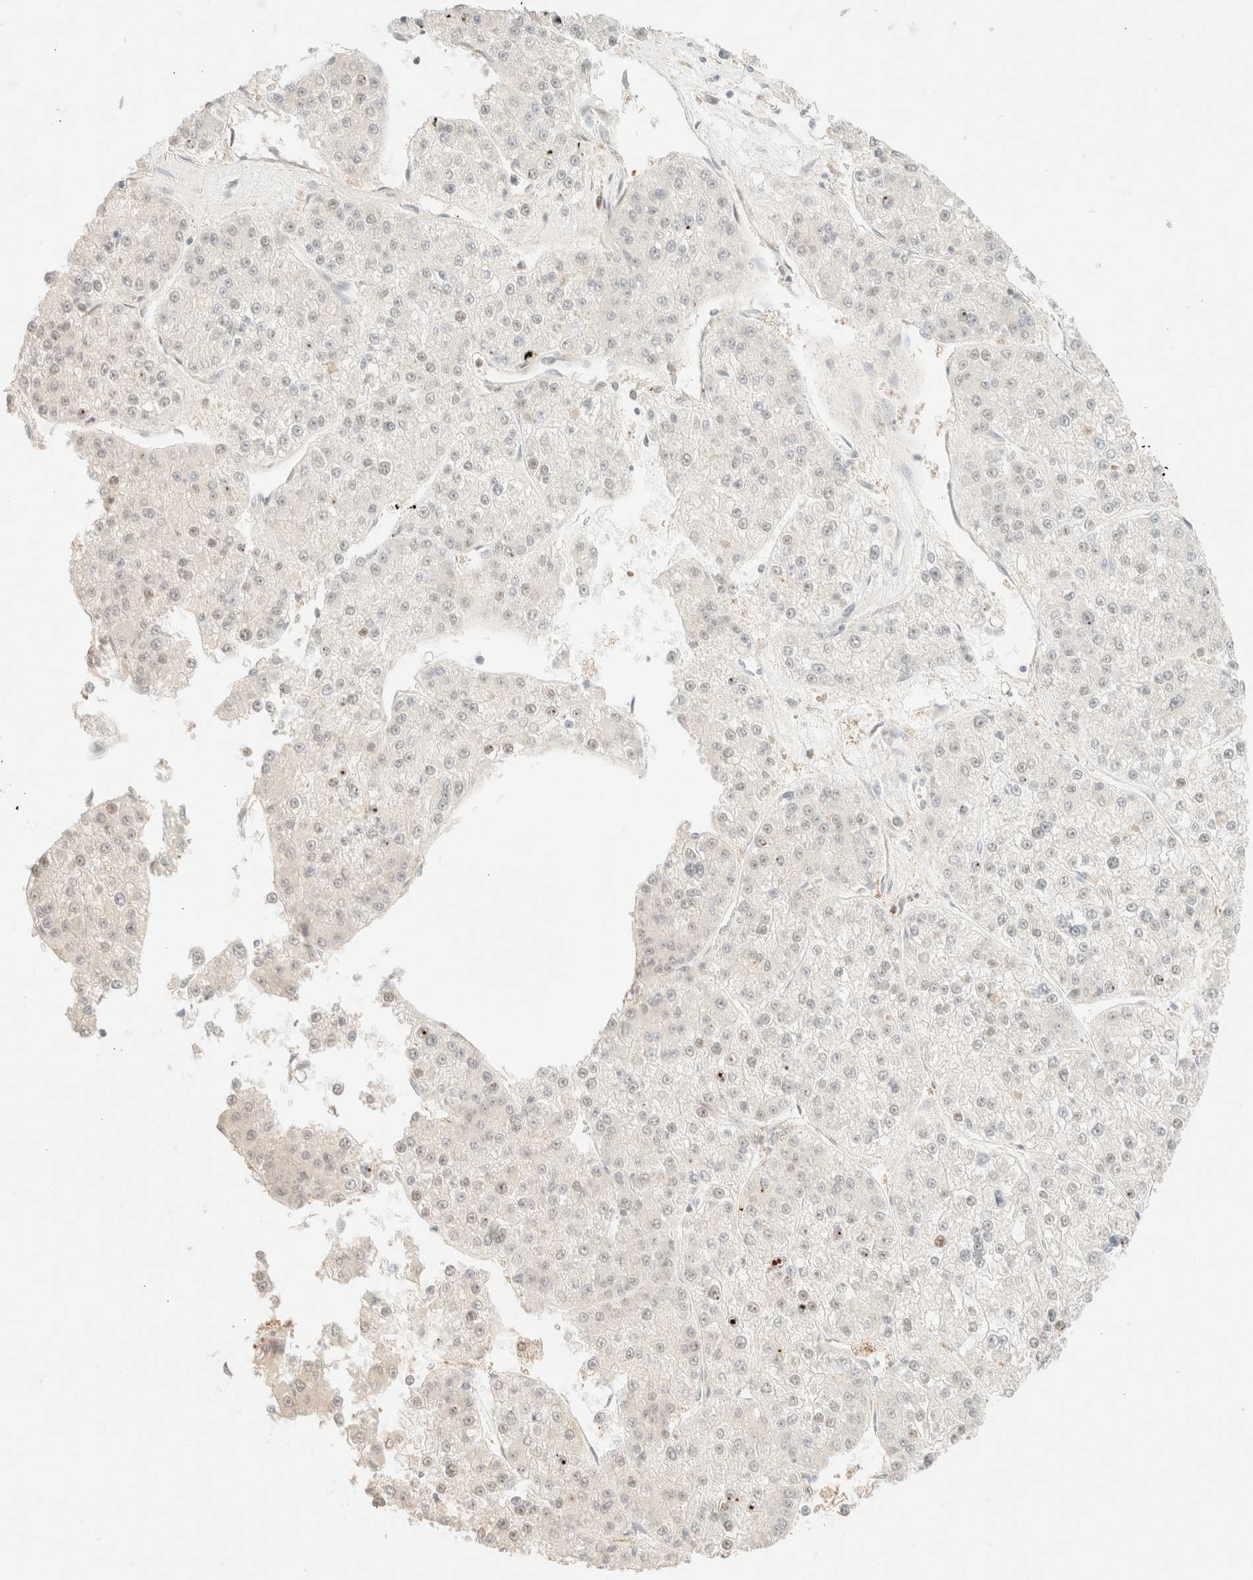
{"staining": {"intensity": "negative", "quantity": "none", "location": "none"}, "tissue": "liver cancer", "cell_type": "Tumor cells", "image_type": "cancer", "snomed": [{"axis": "morphology", "description": "Carcinoma, Hepatocellular, NOS"}, {"axis": "topography", "description": "Liver"}], "caption": "DAB immunohistochemical staining of human liver cancer (hepatocellular carcinoma) displays no significant positivity in tumor cells.", "gene": "TSR1", "patient": {"sex": "female", "age": 73}}